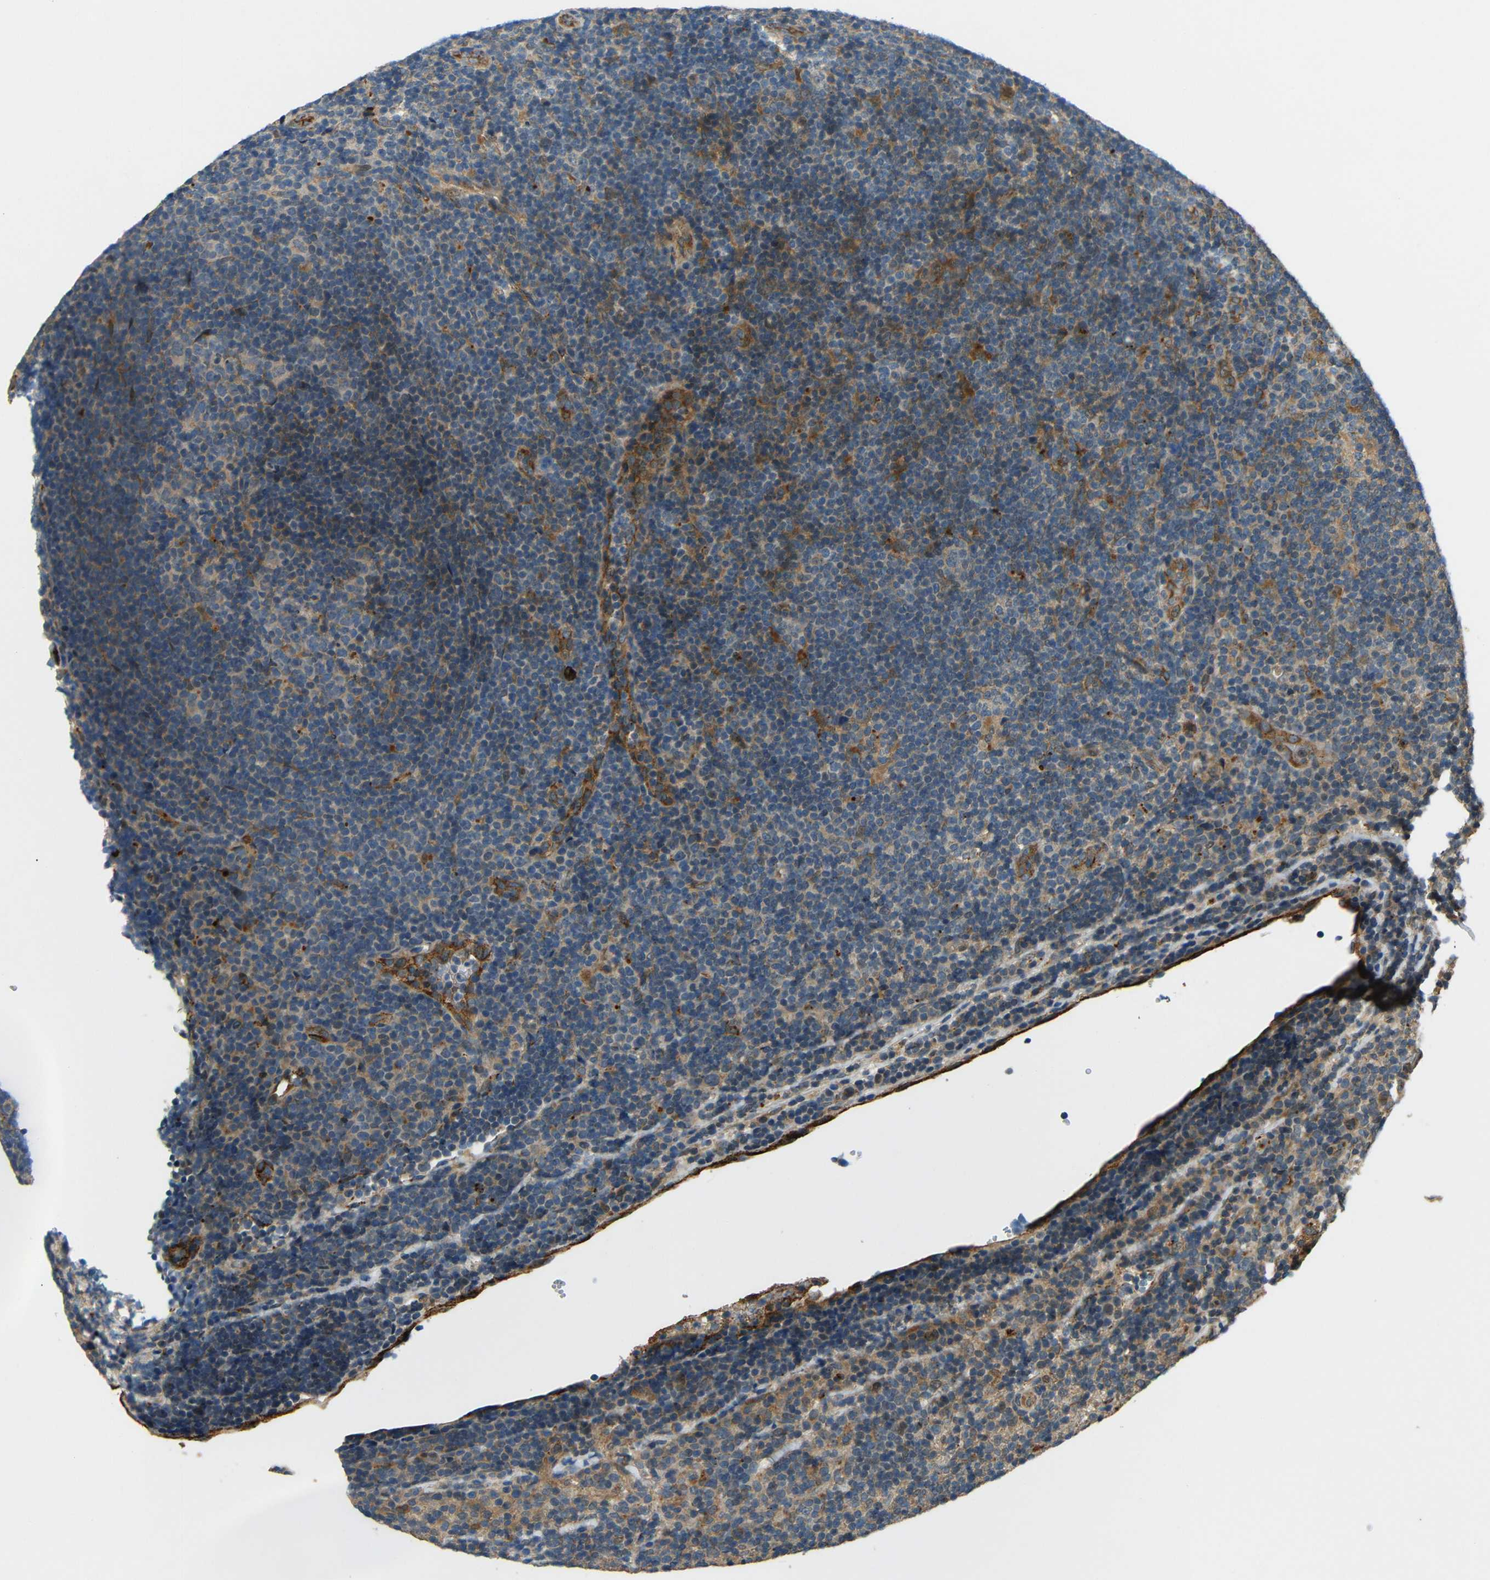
{"staining": {"intensity": "negative", "quantity": "none", "location": "none"}, "tissue": "lymphoma", "cell_type": "Tumor cells", "image_type": "cancer", "snomed": [{"axis": "morphology", "description": "Hodgkin's disease, NOS"}, {"axis": "topography", "description": "Lymph node"}], "caption": "A photomicrograph of human lymphoma is negative for staining in tumor cells. Nuclei are stained in blue.", "gene": "ATP7A", "patient": {"sex": "female", "age": 57}}